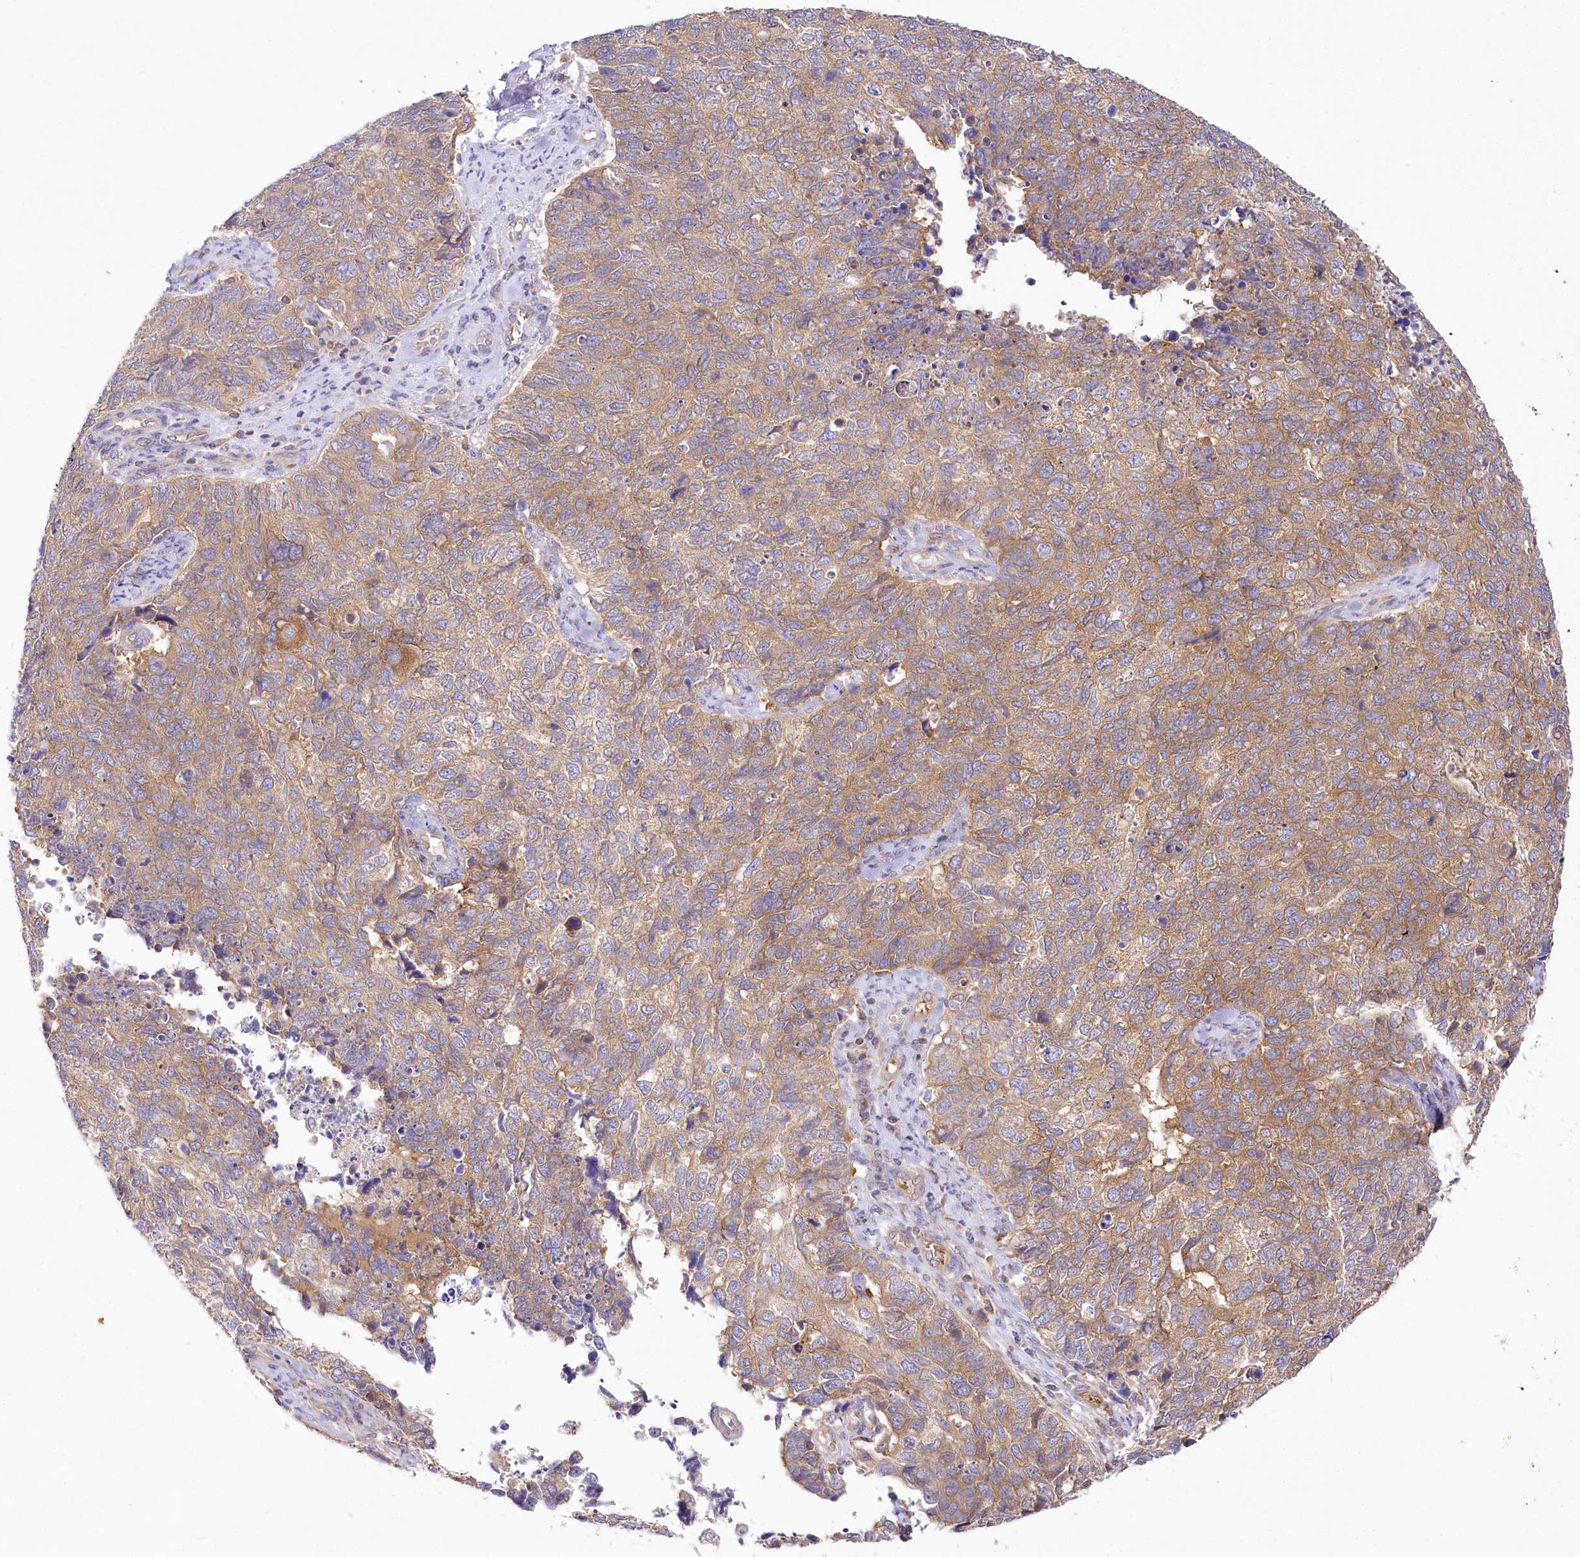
{"staining": {"intensity": "moderate", "quantity": "25%-75%", "location": "cytoplasmic/membranous"}, "tissue": "cervical cancer", "cell_type": "Tumor cells", "image_type": "cancer", "snomed": [{"axis": "morphology", "description": "Squamous cell carcinoma, NOS"}, {"axis": "topography", "description": "Cervix"}], "caption": "Tumor cells reveal medium levels of moderate cytoplasmic/membranous positivity in approximately 25%-75% of cells in squamous cell carcinoma (cervical). Nuclei are stained in blue.", "gene": "ABRAXAS2", "patient": {"sex": "female", "age": 63}}